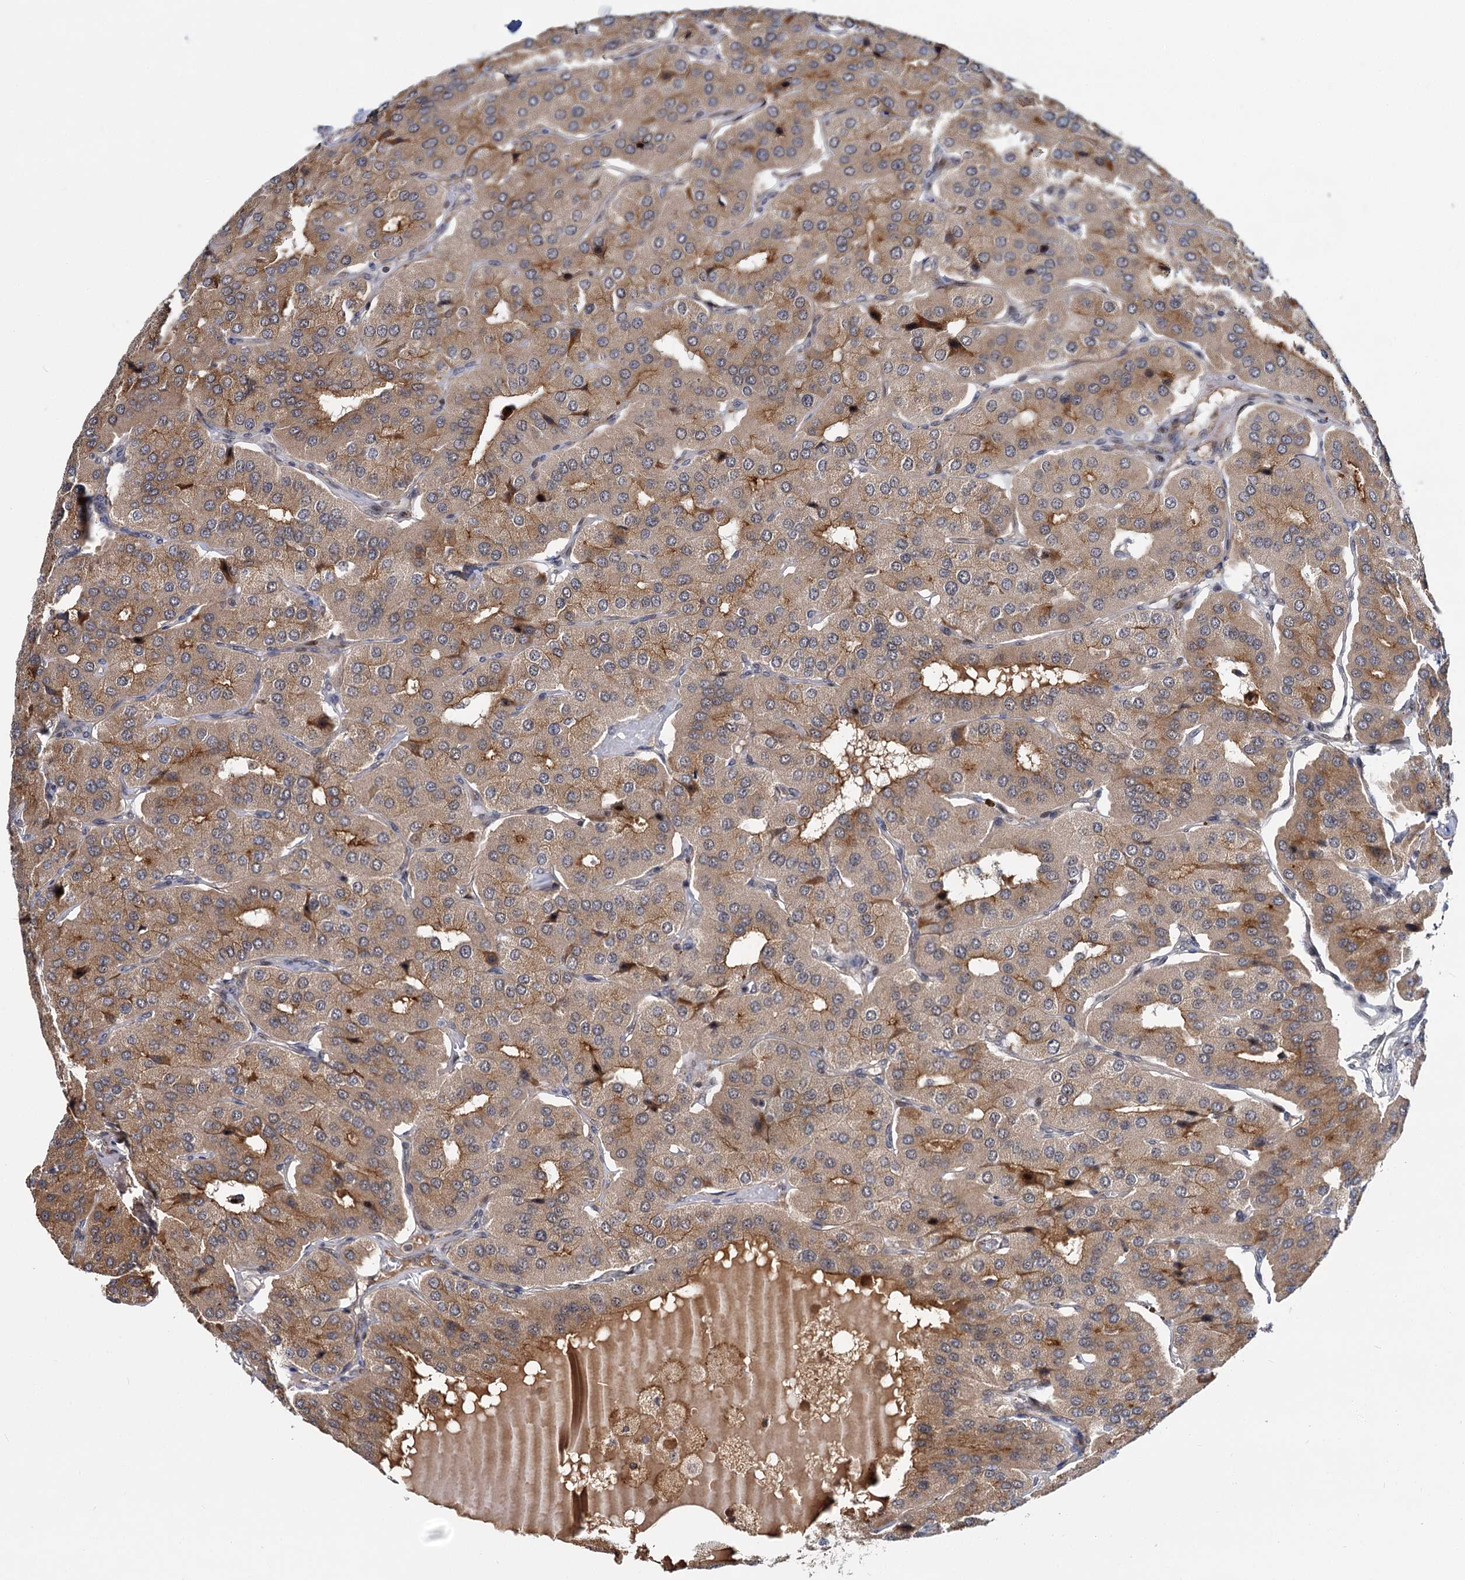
{"staining": {"intensity": "moderate", "quantity": ">75%", "location": "cytoplasmic/membranous"}, "tissue": "parathyroid gland", "cell_type": "Glandular cells", "image_type": "normal", "snomed": [{"axis": "morphology", "description": "Normal tissue, NOS"}, {"axis": "morphology", "description": "Adenoma, NOS"}, {"axis": "topography", "description": "Parathyroid gland"}], "caption": "Benign parathyroid gland exhibits moderate cytoplasmic/membranous expression in approximately >75% of glandular cells, visualized by immunohistochemistry. Using DAB (3,3'-diaminobenzidine) (brown) and hematoxylin (blue) stains, captured at high magnification using brightfield microscopy.", "gene": "MBD6", "patient": {"sex": "female", "age": 86}}